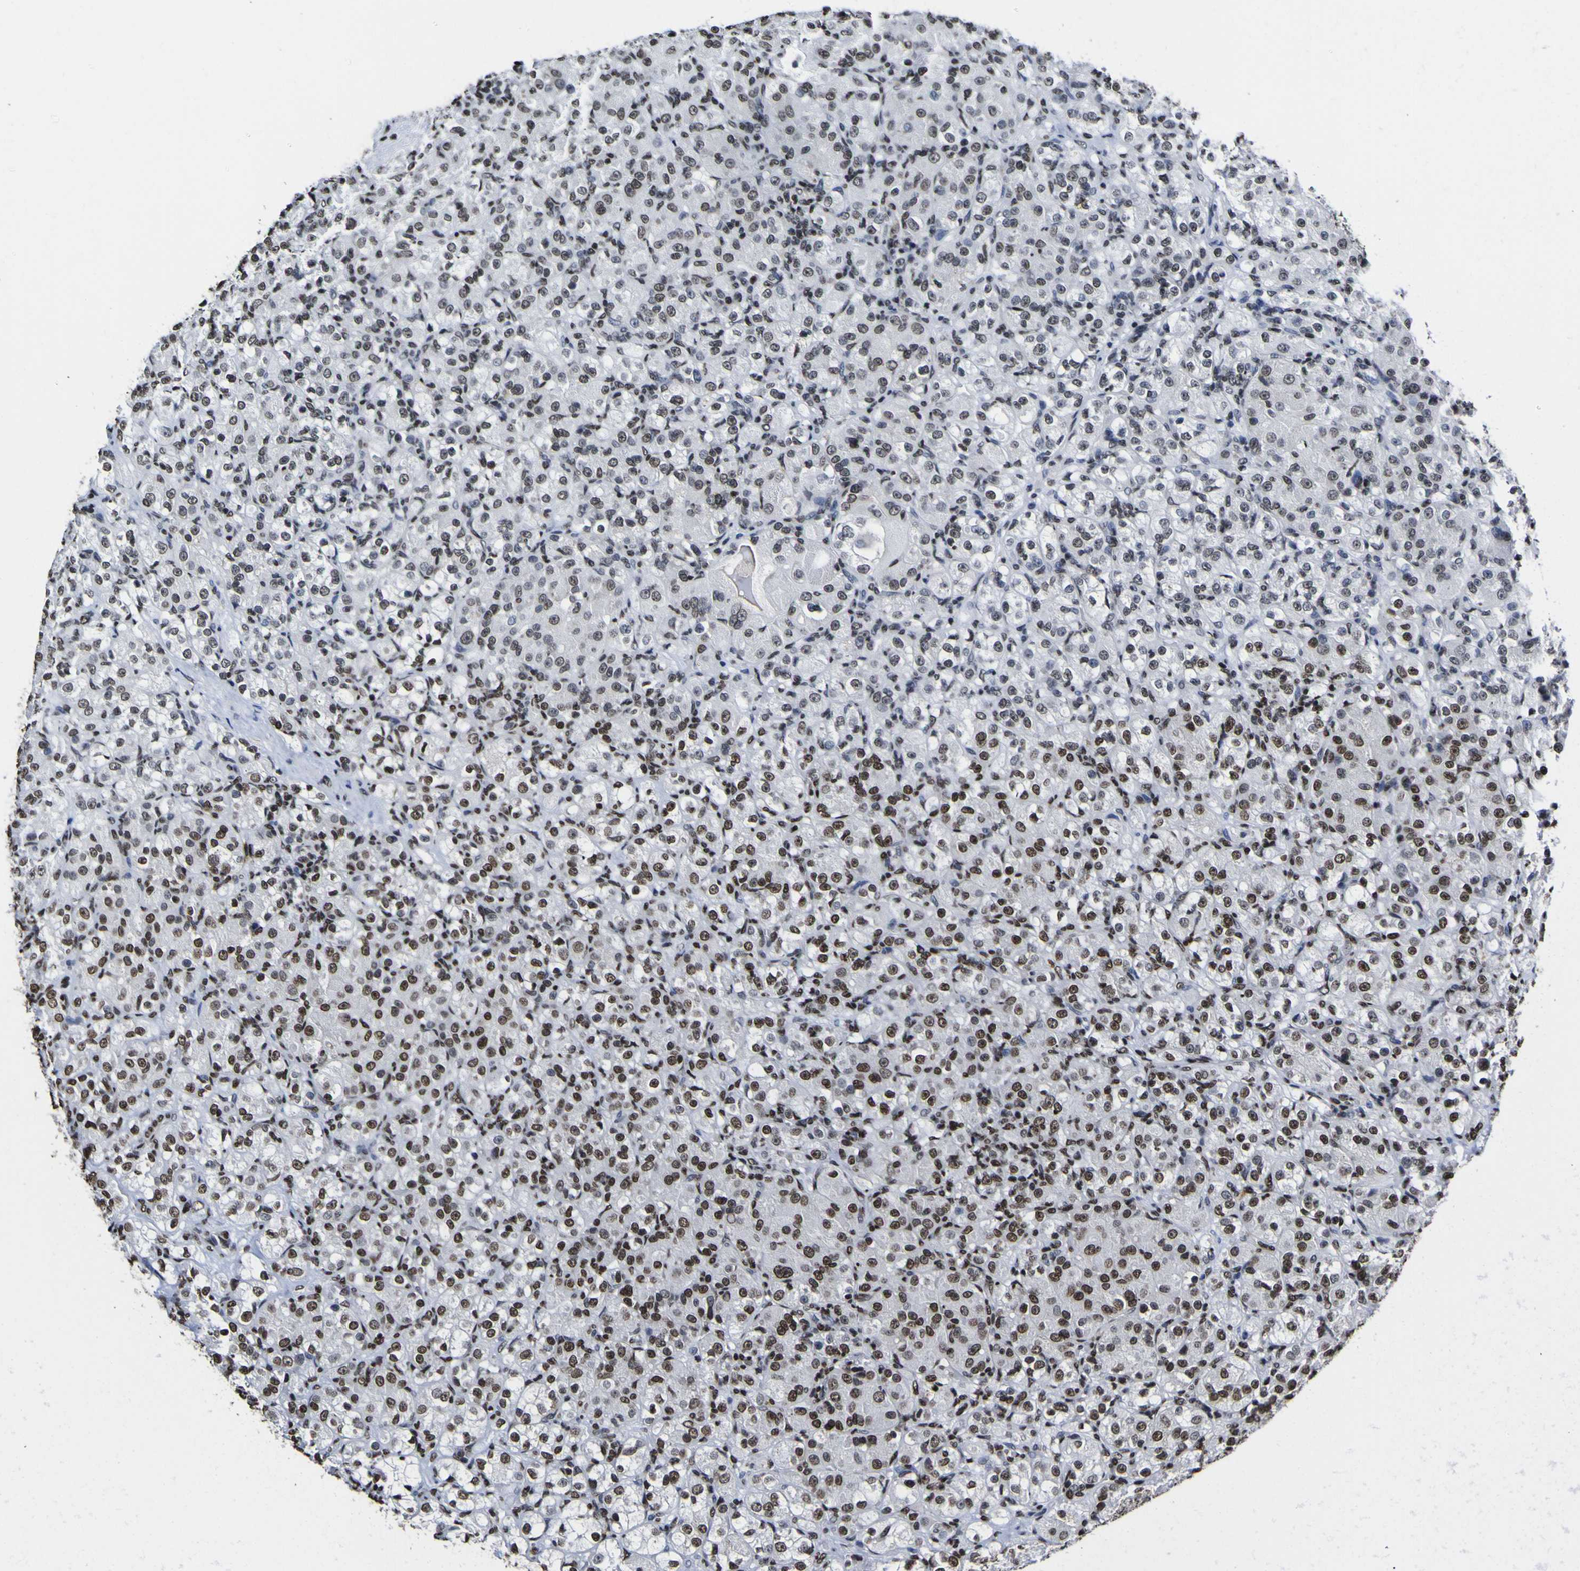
{"staining": {"intensity": "strong", "quantity": "25%-75%", "location": "nuclear"}, "tissue": "renal cancer", "cell_type": "Tumor cells", "image_type": "cancer", "snomed": [{"axis": "morphology", "description": "Adenocarcinoma, NOS"}, {"axis": "topography", "description": "Kidney"}], "caption": "DAB (3,3'-diaminobenzidine) immunohistochemical staining of human renal cancer (adenocarcinoma) shows strong nuclear protein positivity in approximately 25%-75% of tumor cells.", "gene": "PIAS1", "patient": {"sex": "male", "age": 61}}